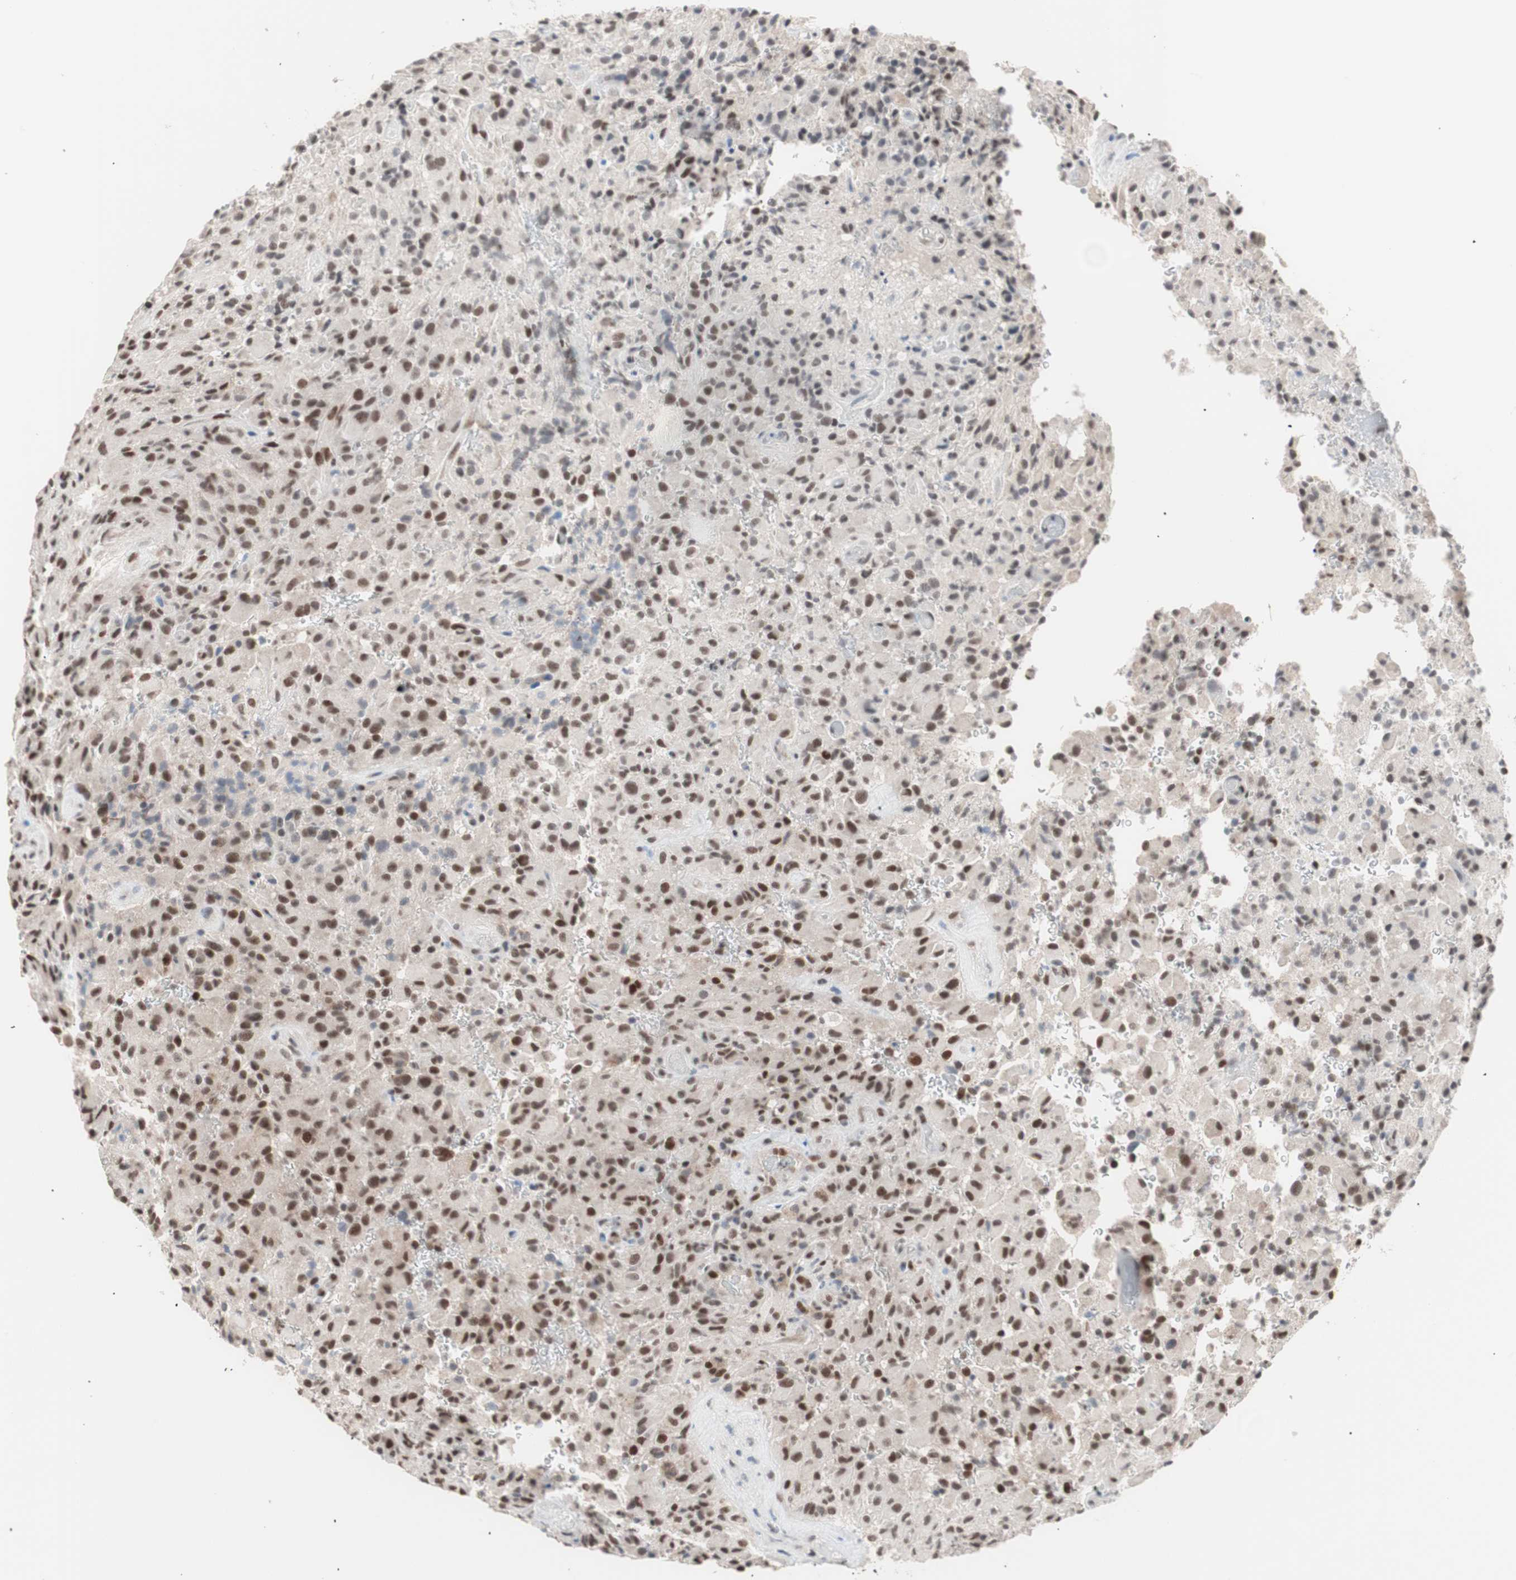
{"staining": {"intensity": "moderate", "quantity": ">75%", "location": "nuclear"}, "tissue": "glioma", "cell_type": "Tumor cells", "image_type": "cancer", "snomed": [{"axis": "morphology", "description": "Glioma, malignant, High grade"}, {"axis": "topography", "description": "Brain"}], "caption": "Approximately >75% of tumor cells in glioma reveal moderate nuclear protein staining as visualized by brown immunohistochemical staining.", "gene": "LIG3", "patient": {"sex": "male", "age": 71}}